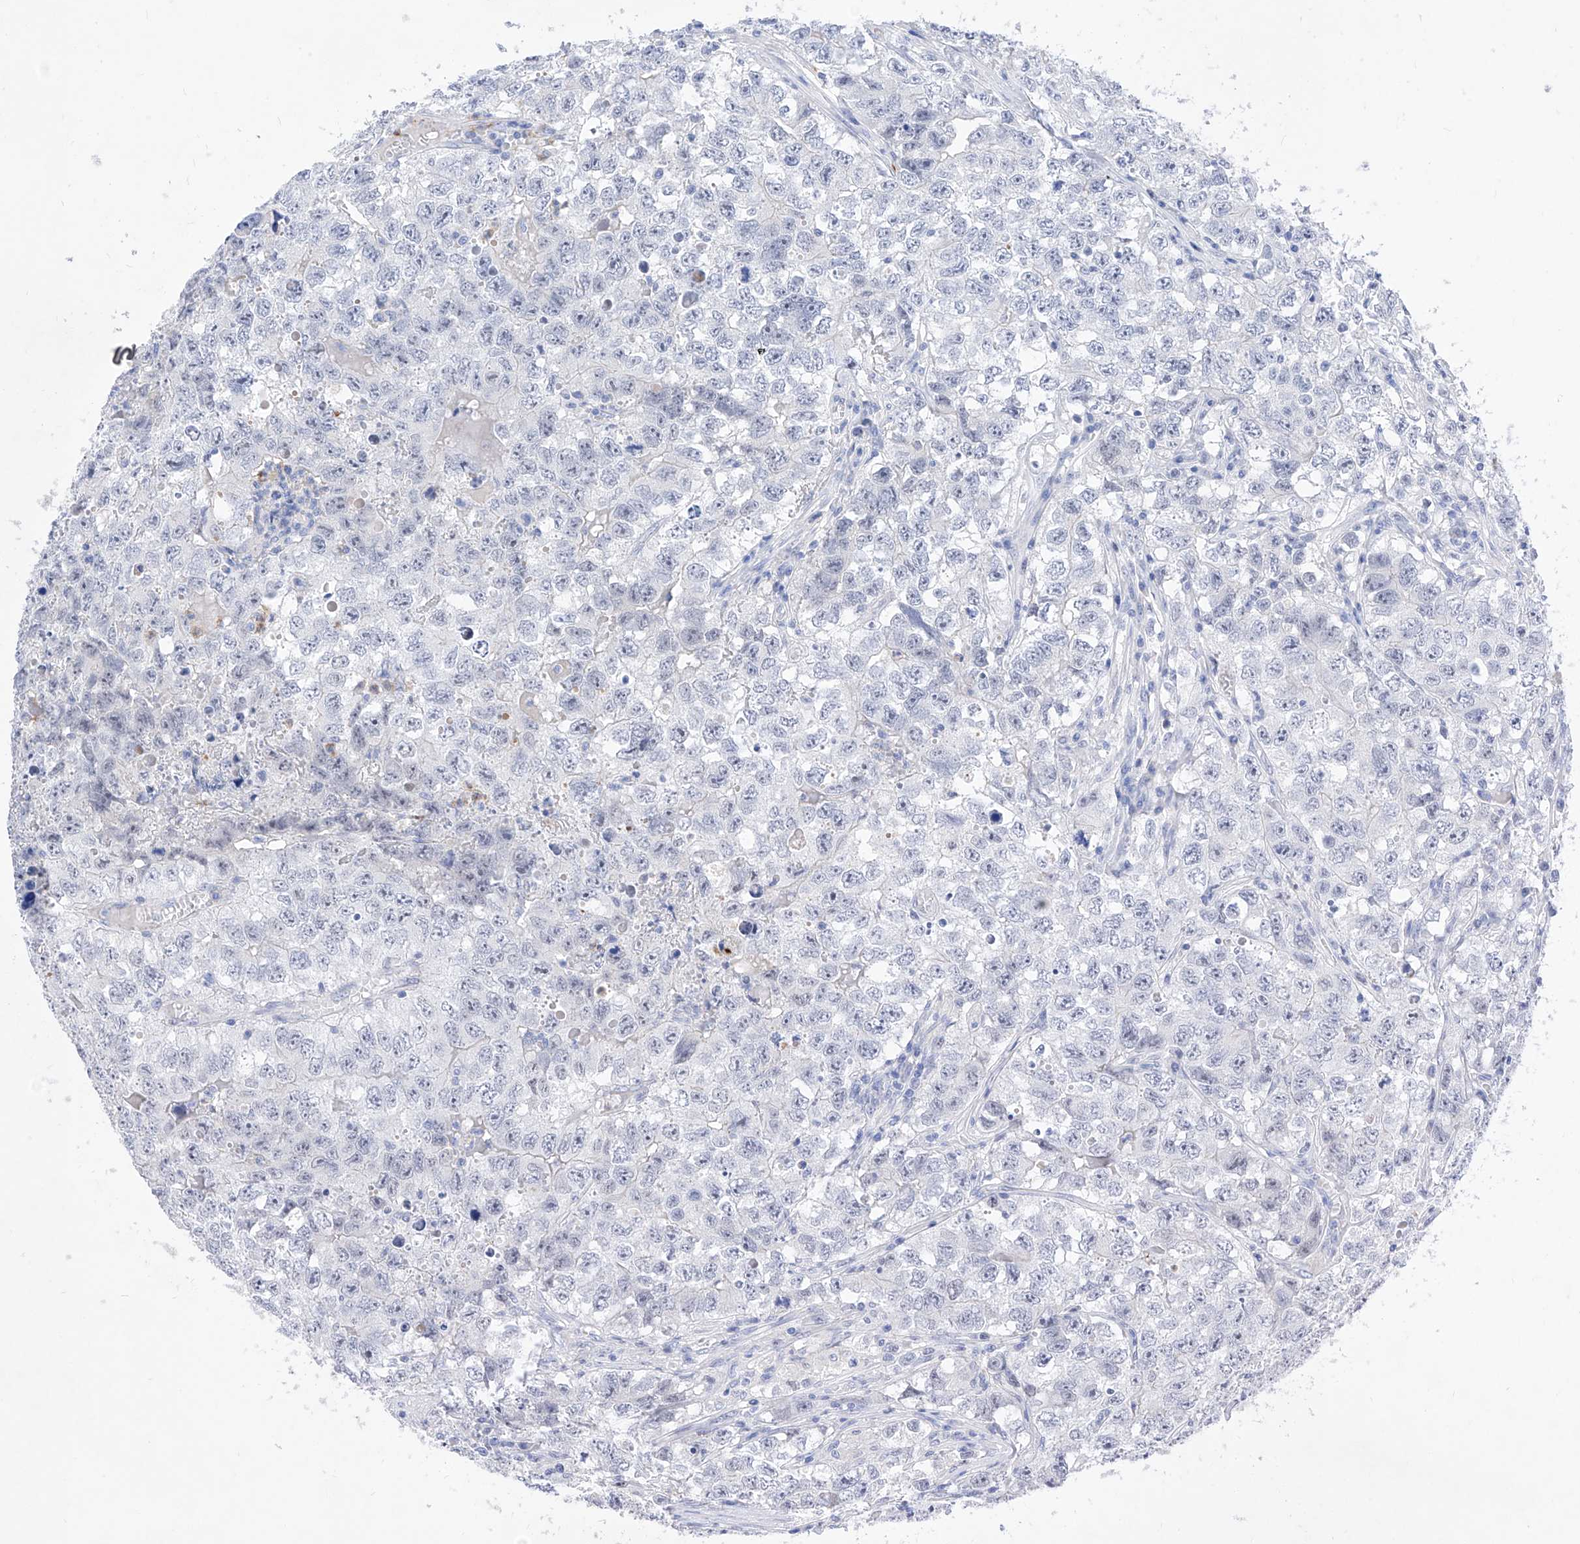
{"staining": {"intensity": "negative", "quantity": "none", "location": "none"}, "tissue": "testis cancer", "cell_type": "Tumor cells", "image_type": "cancer", "snomed": [{"axis": "morphology", "description": "Seminoma, NOS"}, {"axis": "morphology", "description": "Carcinoma, Embryonal, NOS"}, {"axis": "topography", "description": "Testis"}], "caption": "Immunohistochemical staining of testis embryonal carcinoma displays no significant staining in tumor cells.", "gene": "VAX1", "patient": {"sex": "male", "age": 43}}